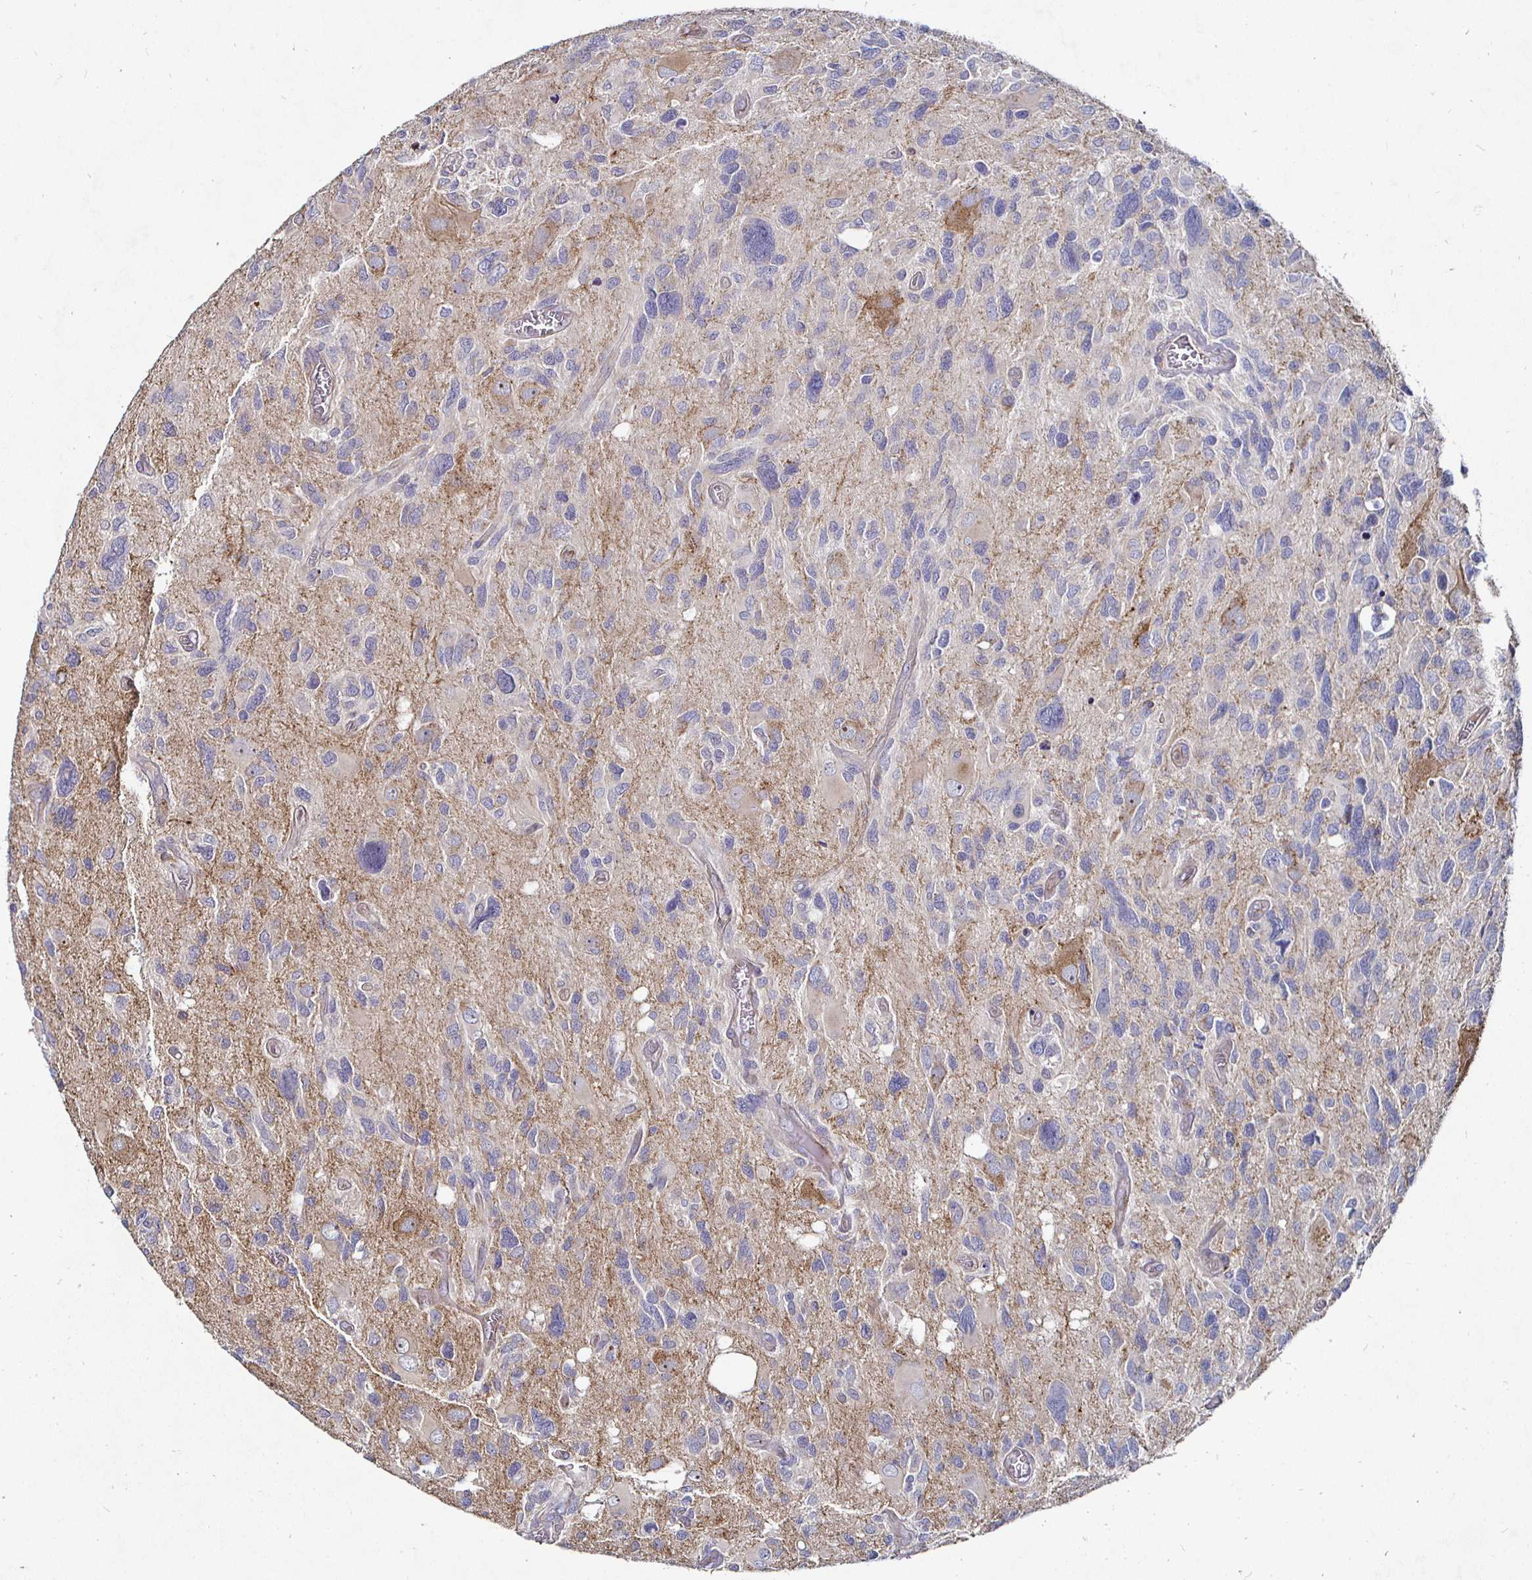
{"staining": {"intensity": "negative", "quantity": "none", "location": "none"}, "tissue": "glioma", "cell_type": "Tumor cells", "image_type": "cancer", "snomed": [{"axis": "morphology", "description": "Glioma, malignant, High grade"}, {"axis": "topography", "description": "Brain"}], "caption": "A high-resolution micrograph shows immunohistochemistry staining of glioma, which demonstrates no significant positivity in tumor cells.", "gene": "NRSN1", "patient": {"sex": "male", "age": 49}}